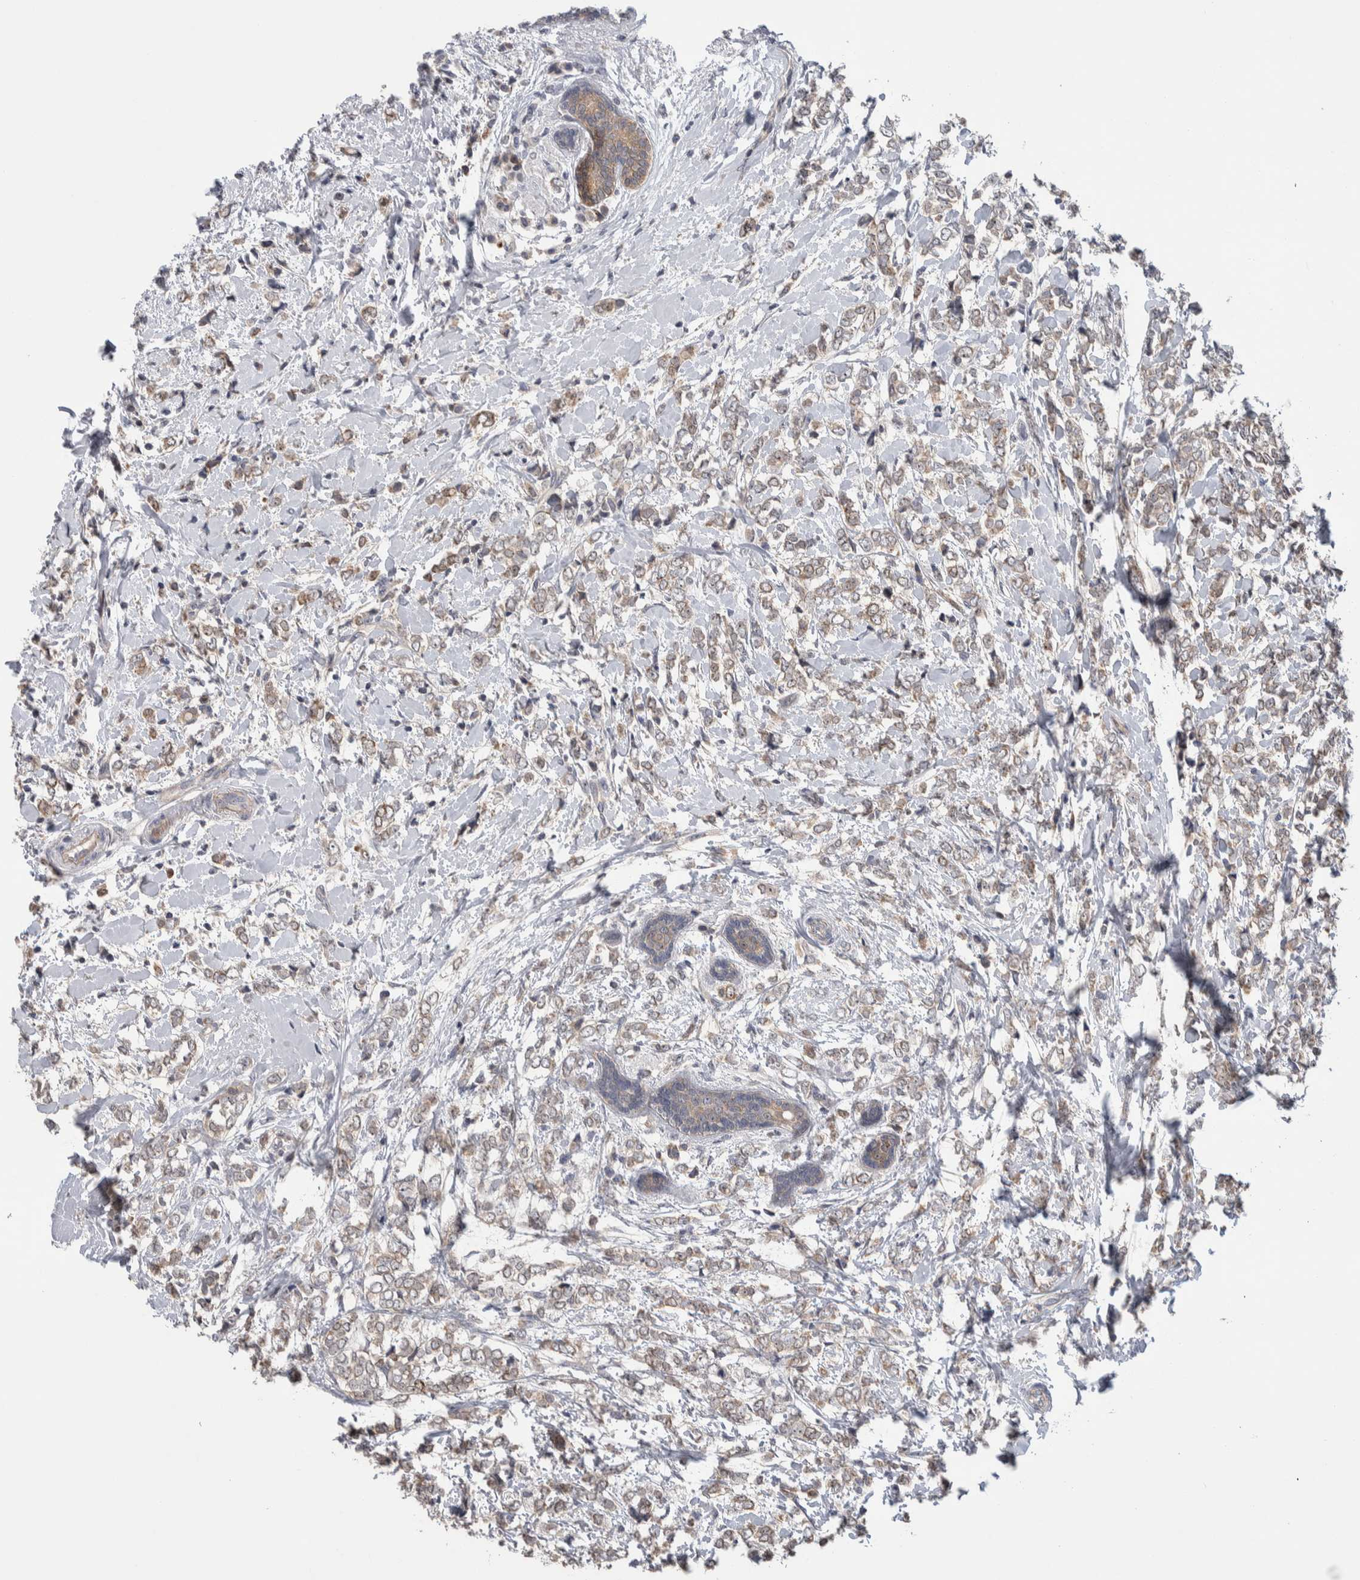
{"staining": {"intensity": "weak", "quantity": ">75%", "location": "cytoplasmic/membranous"}, "tissue": "breast cancer", "cell_type": "Tumor cells", "image_type": "cancer", "snomed": [{"axis": "morphology", "description": "Normal tissue, NOS"}, {"axis": "morphology", "description": "Lobular carcinoma"}, {"axis": "topography", "description": "Breast"}], "caption": "There is low levels of weak cytoplasmic/membranous expression in tumor cells of breast cancer, as demonstrated by immunohistochemical staining (brown color).", "gene": "PRRG4", "patient": {"sex": "female", "age": 47}}